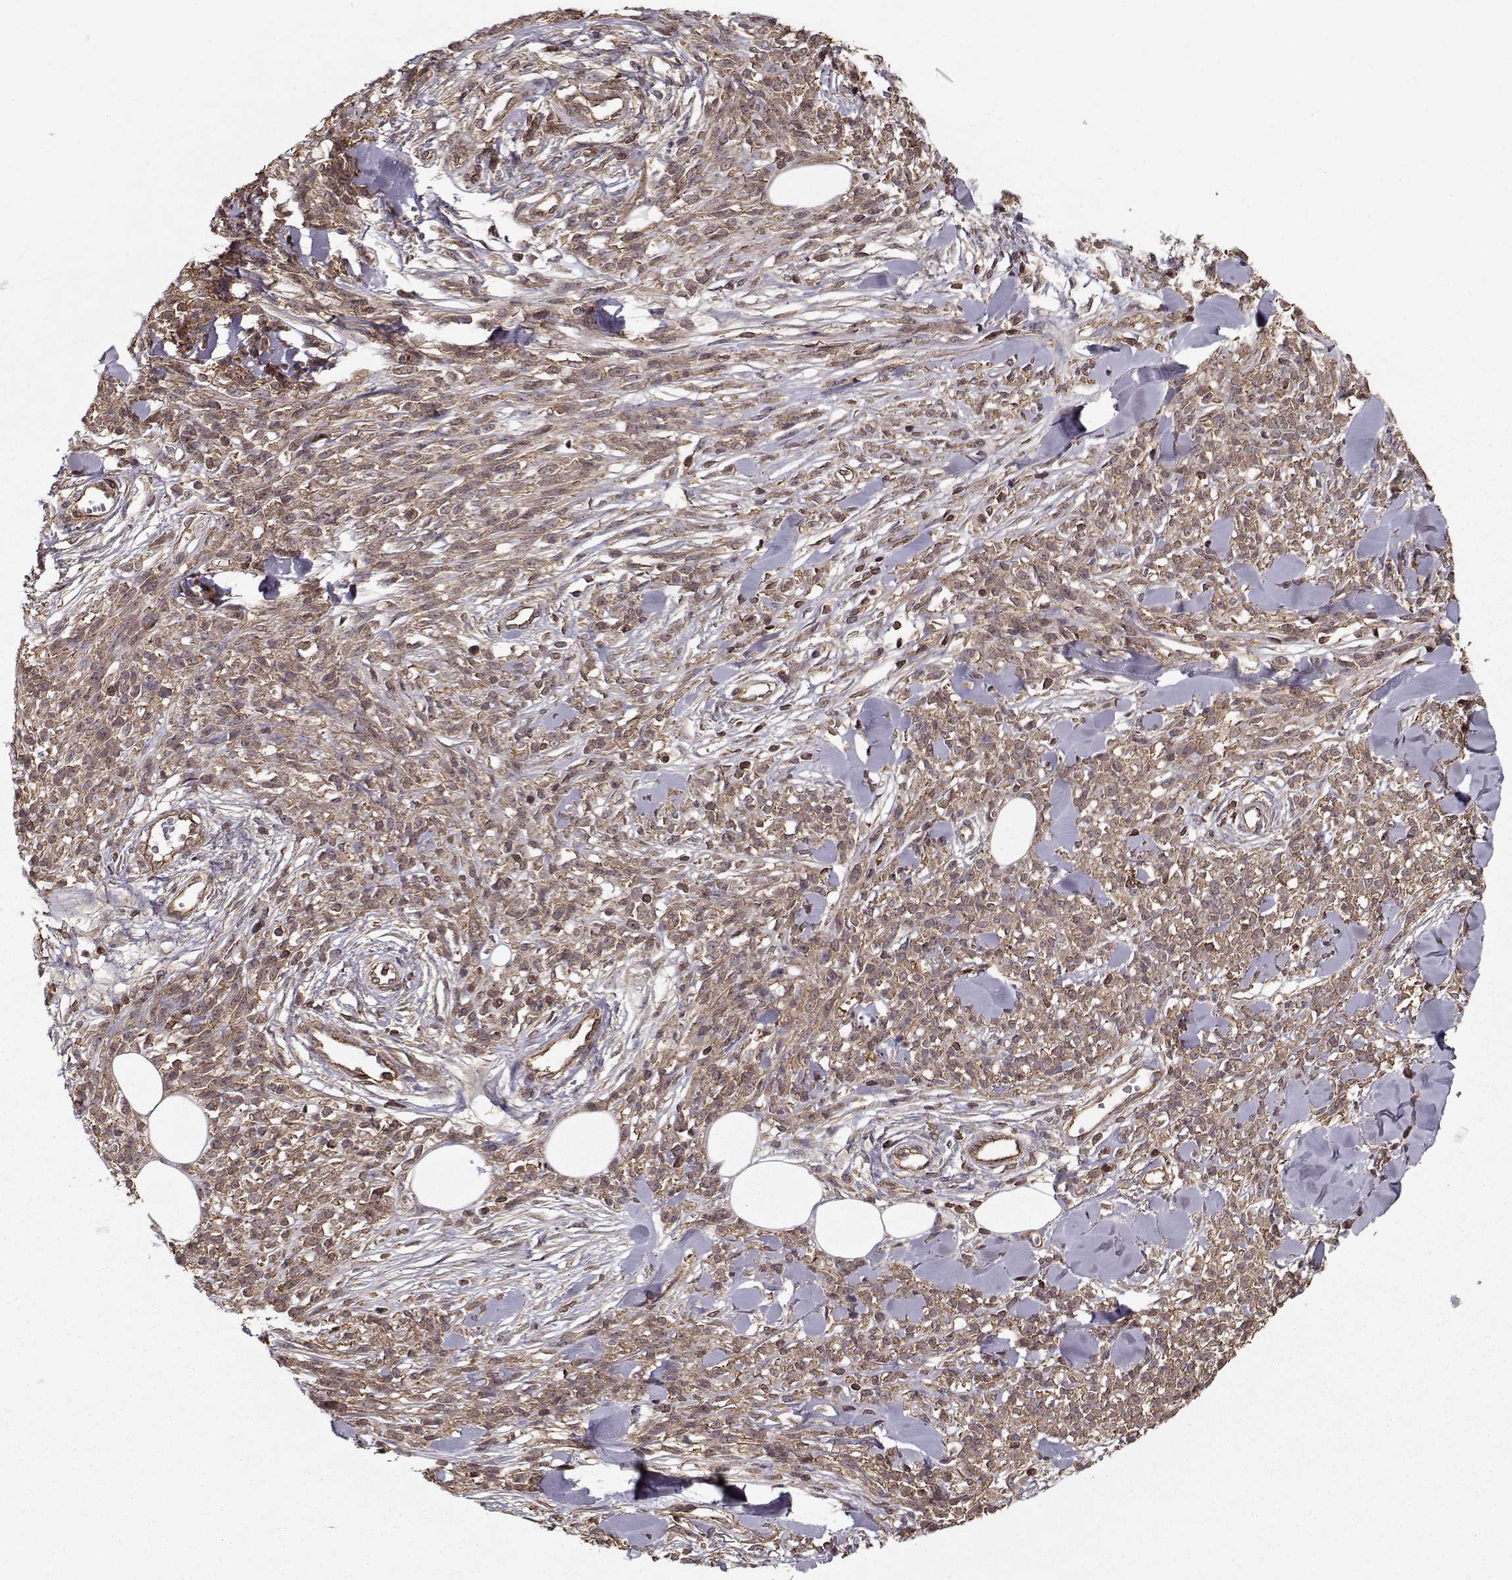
{"staining": {"intensity": "moderate", "quantity": ">75%", "location": "cytoplasmic/membranous"}, "tissue": "melanoma", "cell_type": "Tumor cells", "image_type": "cancer", "snomed": [{"axis": "morphology", "description": "Malignant melanoma, NOS"}, {"axis": "topography", "description": "Skin"}, {"axis": "topography", "description": "Skin of trunk"}], "caption": "IHC (DAB (3,3'-diaminobenzidine)) staining of malignant melanoma demonstrates moderate cytoplasmic/membranous protein expression in about >75% of tumor cells. (IHC, brightfield microscopy, high magnification).", "gene": "PPP1R12A", "patient": {"sex": "male", "age": 74}}